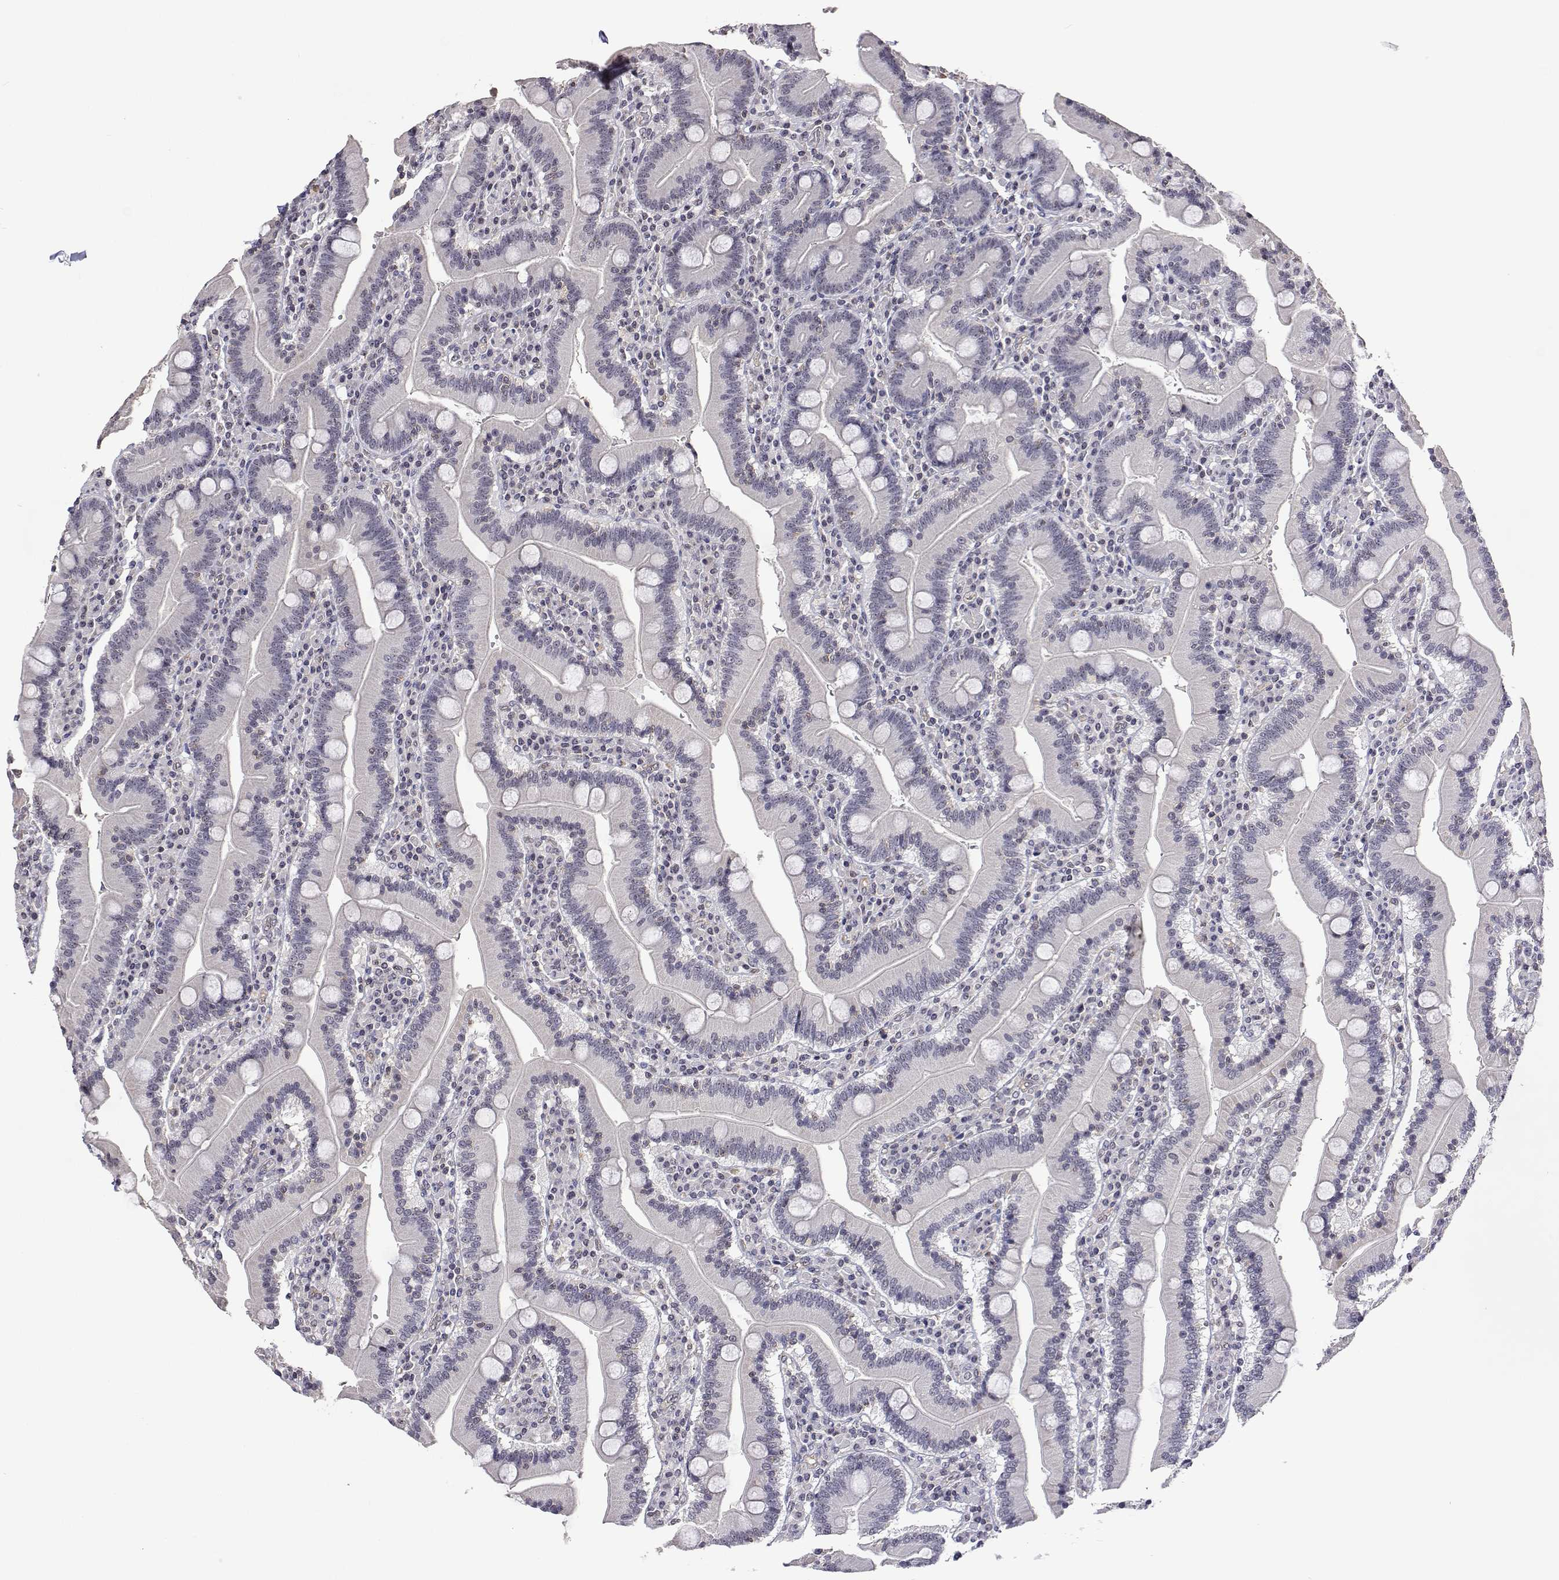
{"staining": {"intensity": "weak", "quantity": "25%-75%", "location": "nuclear"}, "tissue": "duodenum", "cell_type": "Glandular cells", "image_type": "normal", "snomed": [{"axis": "morphology", "description": "Normal tissue, NOS"}, {"axis": "topography", "description": "Duodenum"}], "caption": "Human duodenum stained with a brown dye shows weak nuclear positive staining in about 25%-75% of glandular cells.", "gene": "NHP2", "patient": {"sex": "female", "age": 62}}